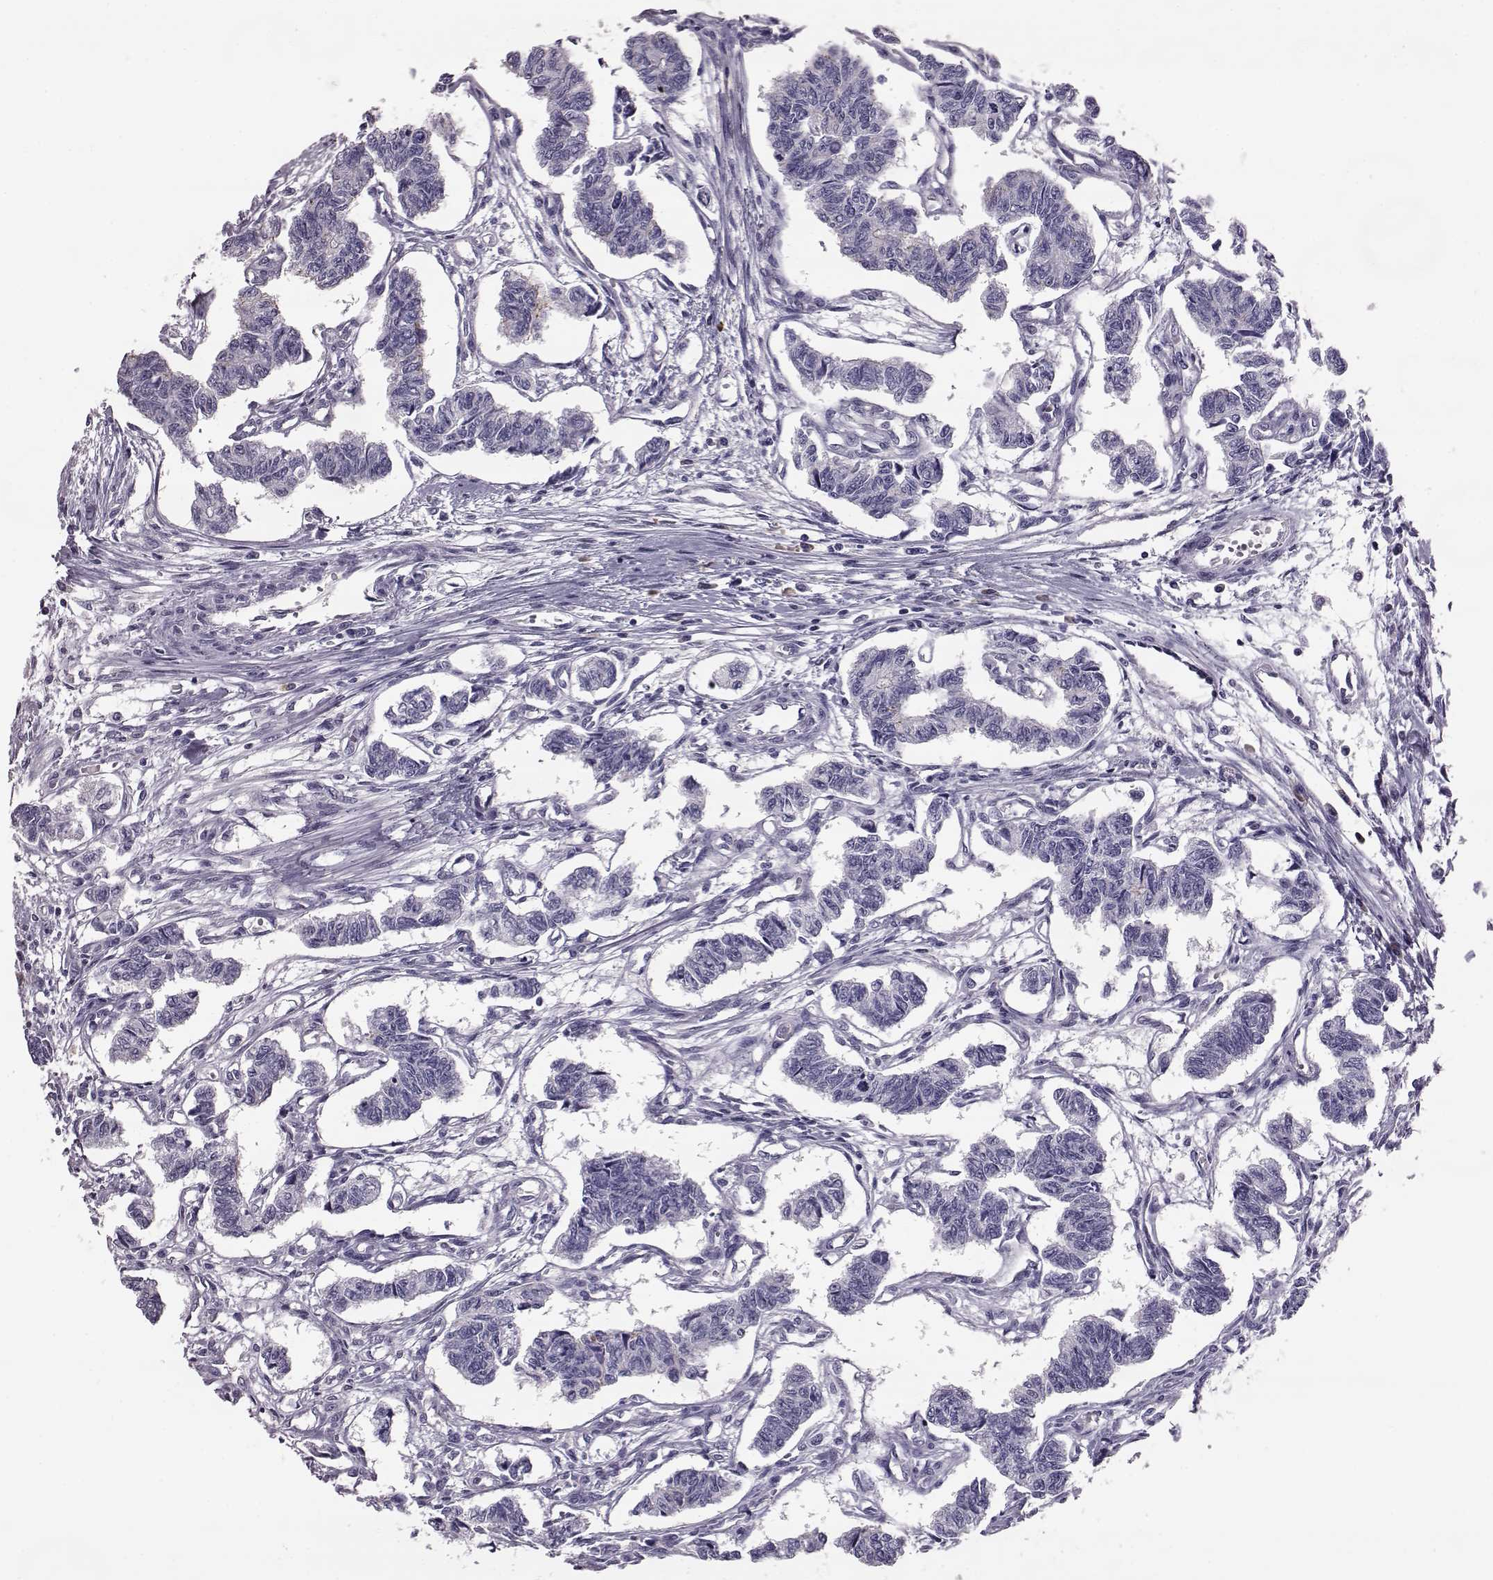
{"staining": {"intensity": "negative", "quantity": "none", "location": "none"}, "tissue": "carcinoid", "cell_type": "Tumor cells", "image_type": "cancer", "snomed": [{"axis": "morphology", "description": "Carcinoid, malignant, NOS"}, {"axis": "topography", "description": "Kidney"}], "caption": "DAB (3,3'-diaminobenzidine) immunohistochemical staining of human carcinoid (malignant) displays no significant staining in tumor cells.", "gene": "ADGRG5", "patient": {"sex": "female", "age": 41}}